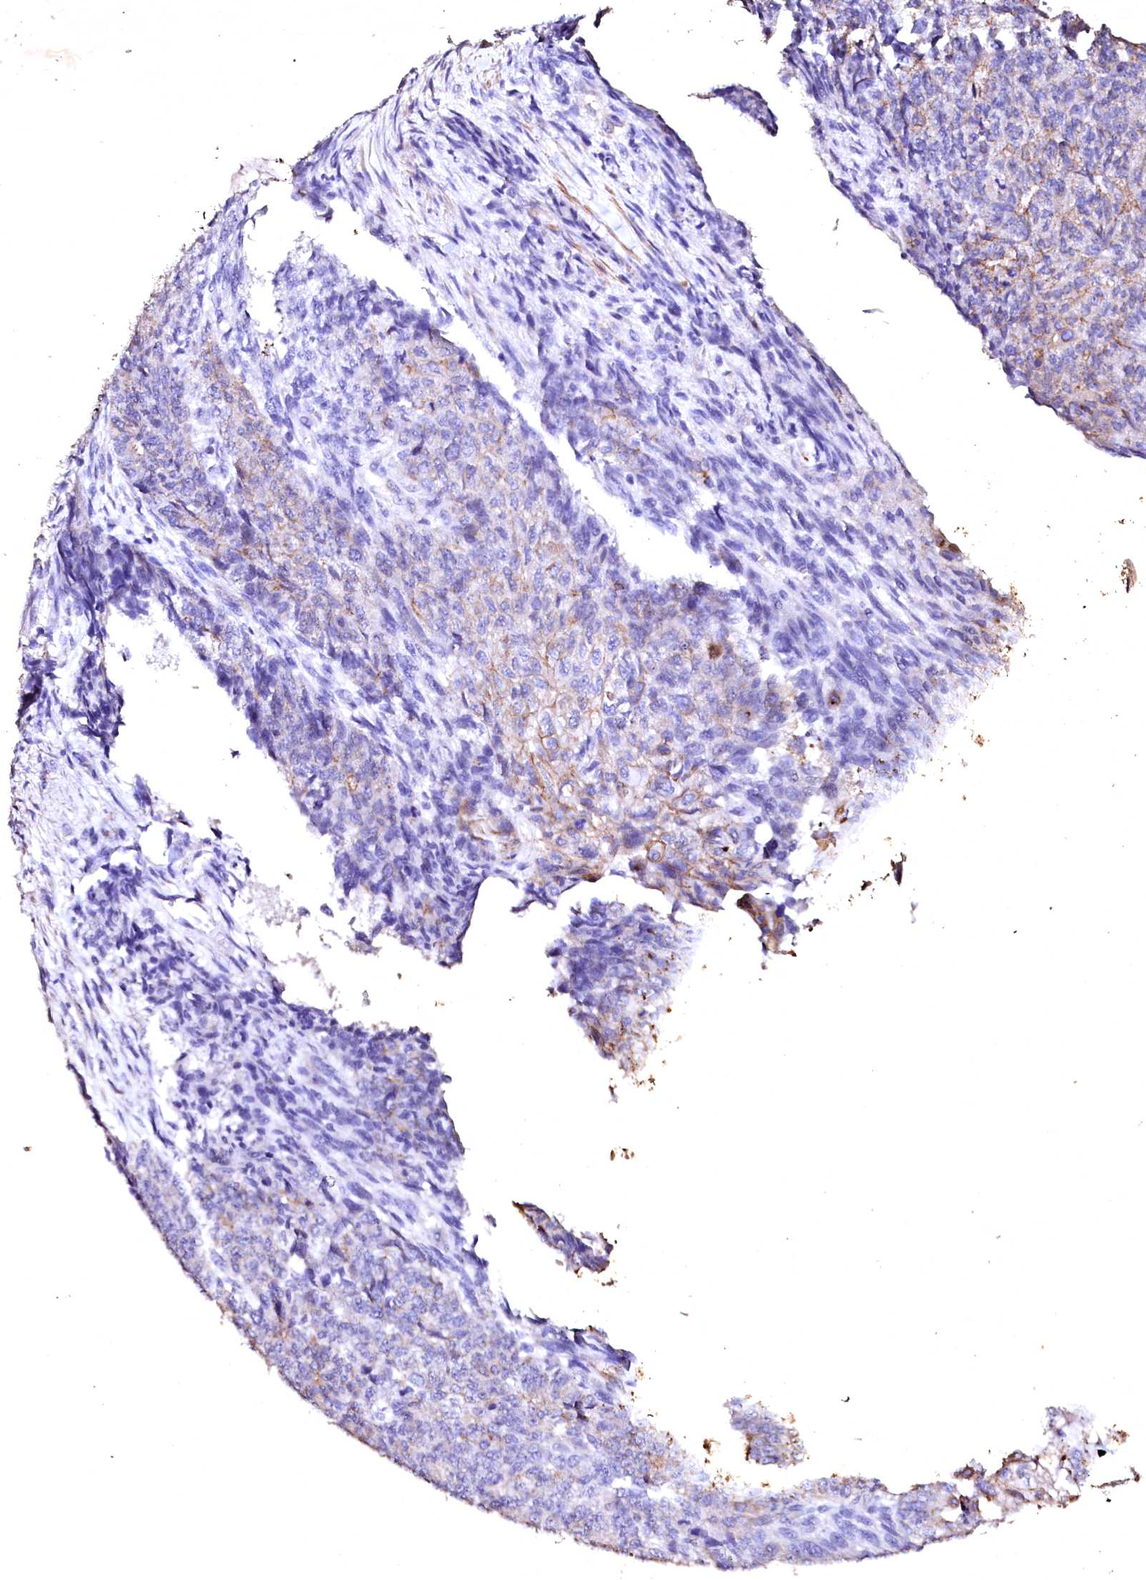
{"staining": {"intensity": "weak", "quantity": "<25%", "location": "cytoplasmic/membranous"}, "tissue": "endometrial cancer", "cell_type": "Tumor cells", "image_type": "cancer", "snomed": [{"axis": "morphology", "description": "Adenocarcinoma, NOS"}, {"axis": "topography", "description": "Endometrium"}], "caption": "This is an immunohistochemistry micrograph of human adenocarcinoma (endometrial). There is no staining in tumor cells.", "gene": "VPS36", "patient": {"sex": "female", "age": 32}}